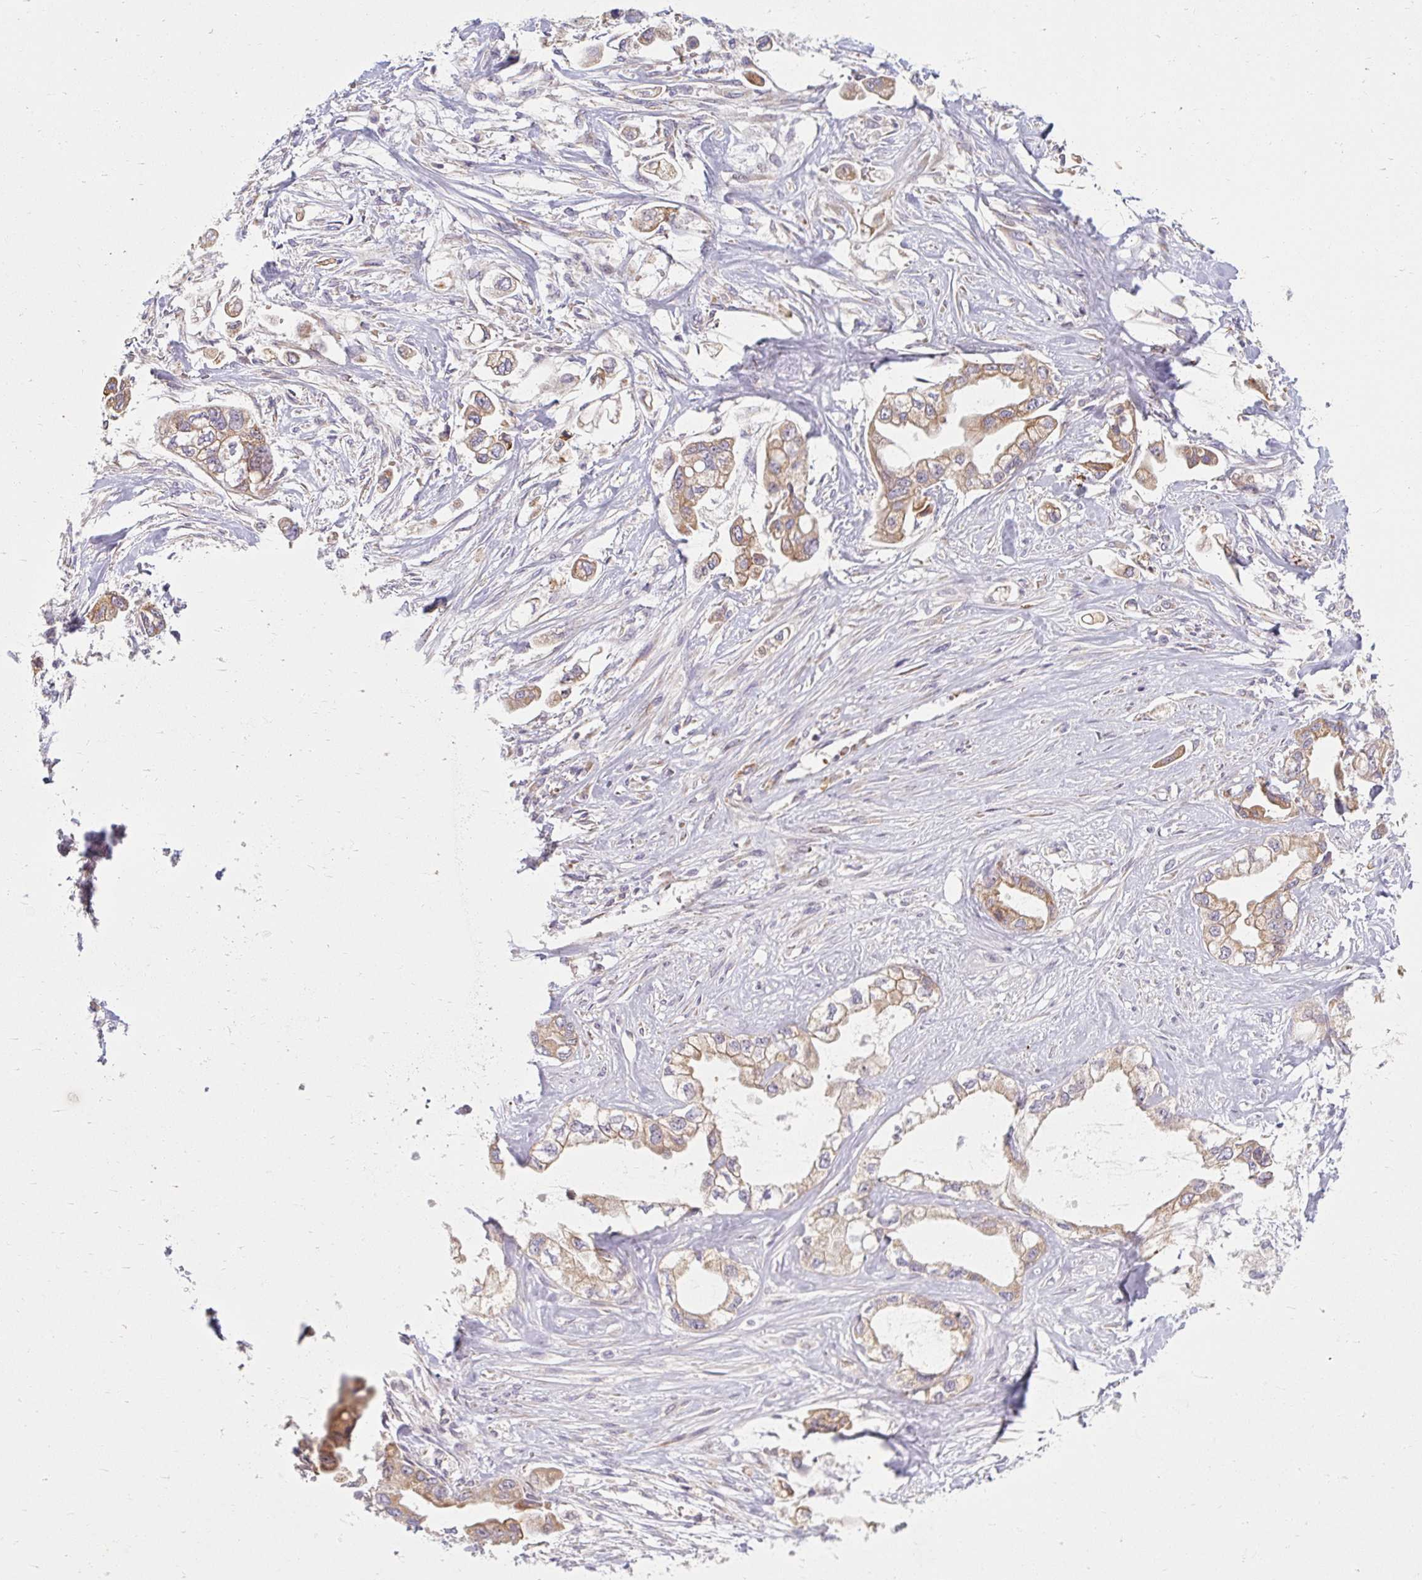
{"staining": {"intensity": "moderate", "quantity": ">75%", "location": "cytoplasmic/membranous"}, "tissue": "stomach cancer", "cell_type": "Tumor cells", "image_type": "cancer", "snomed": [{"axis": "morphology", "description": "Adenocarcinoma, NOS"}, {"axis": "topography", "description": "Stomach"}], "caption": "Stomach adenocarcinoma tissue reveals moderate cytoplasmic/membranous positivity in about >75% of tumor cells, visualized by immunohistochemistry.", "gene": "SKP2", "patient": {"sex": "male", "age": 62}}